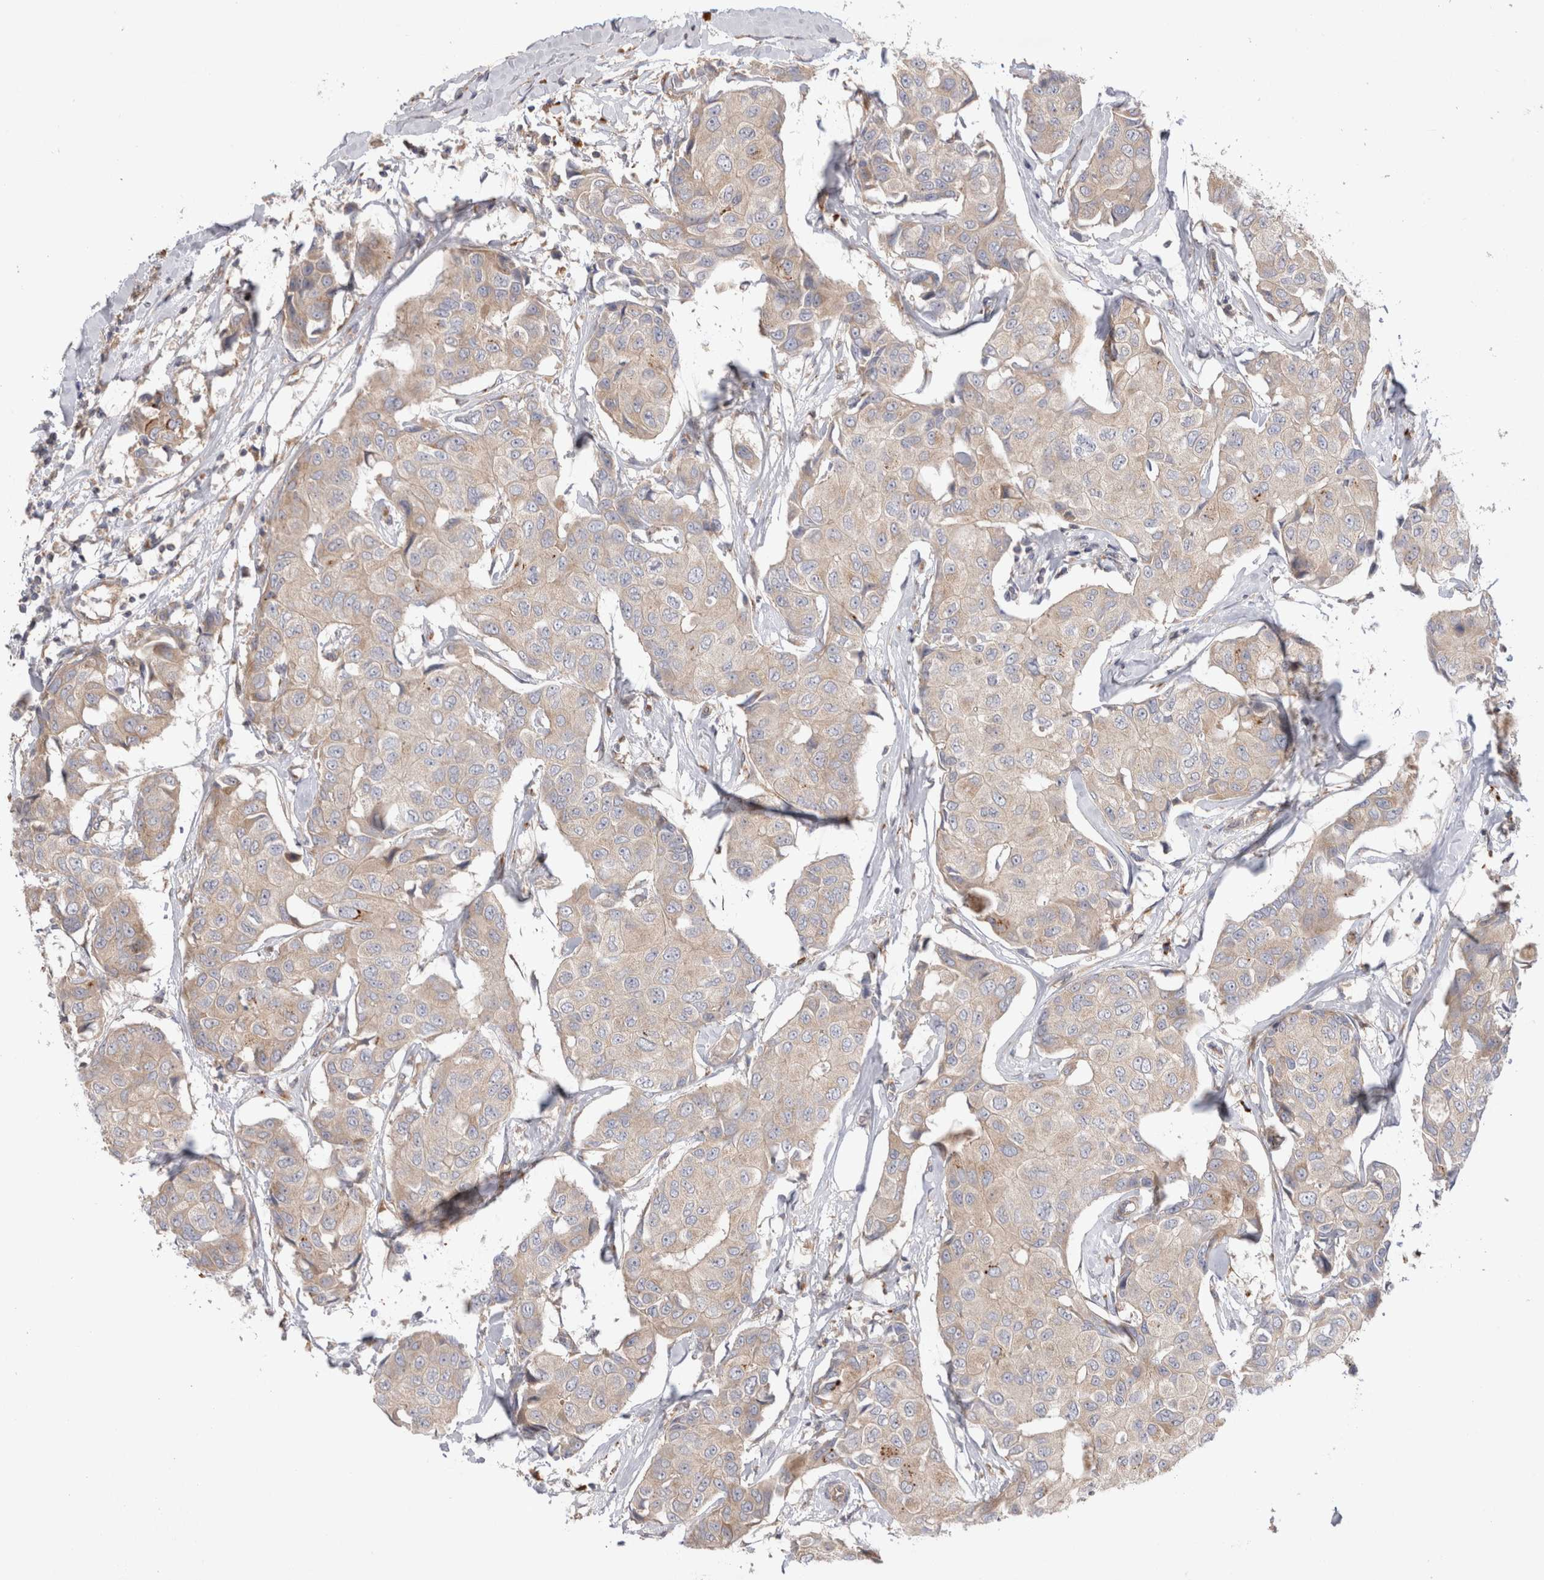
{"staining": {"intensity": "negative", "quantity": "none", "location": "none"}, "tissue": "breast cancer", "cell_type": "Tumor cells", "image_type": "cancer", "snomed": [{"axis": "morphology", "description": "Duct carcinoma"}, {"axis": "topography", "description": "Breast"}], "caption": "Tumor cells are negative for brown protein staining in infiltrating ductal carcinoma (breast).", "gene": "PDCD10", "patient": {"sex": "female", "age": 80}}